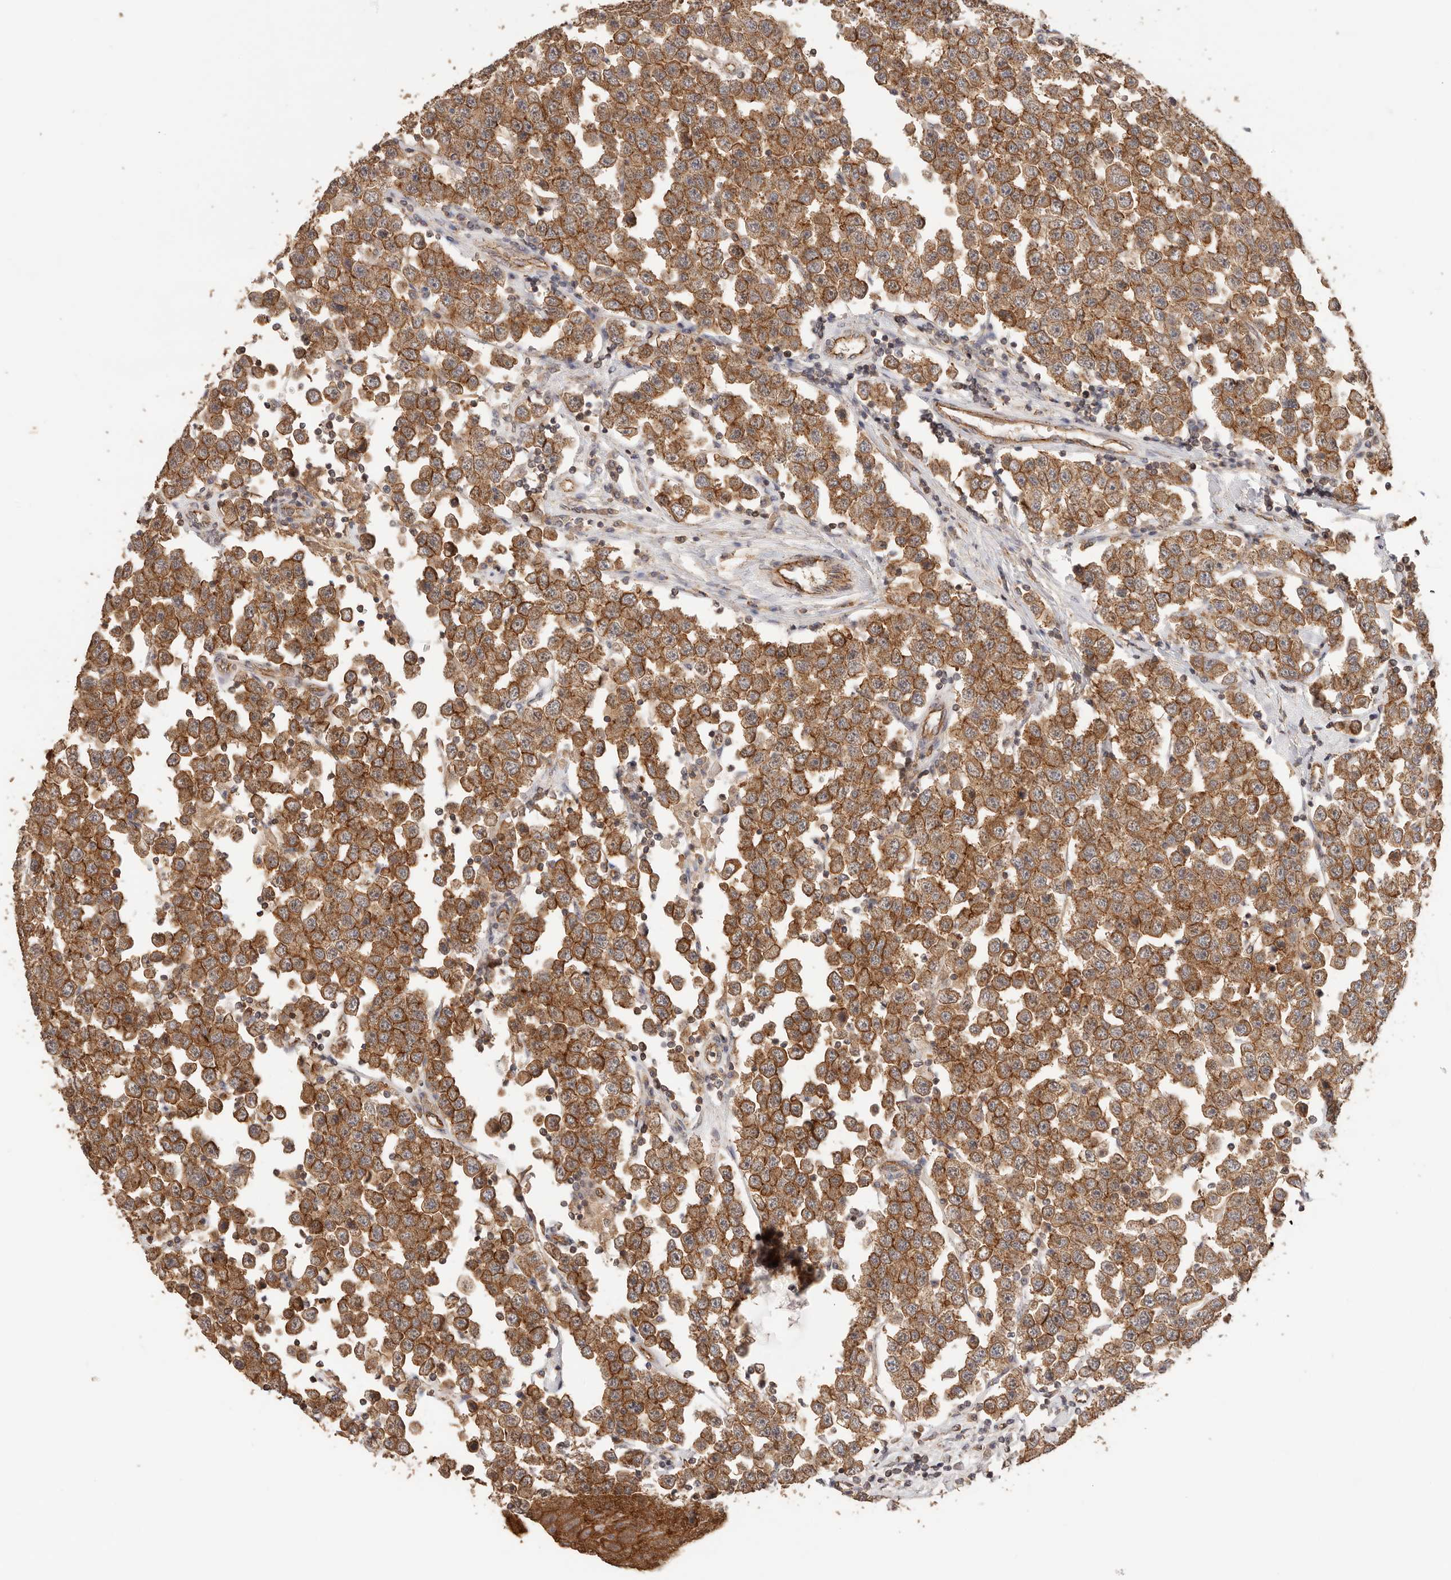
{"staining": {"intensity": "moderate", "quantity": ">75%", "location": "cytoplasmic/membranous"}, "tissue": "testis cancer", "cell_type": "Tumor cells", "image_type": "cancer", "snomed": [{"axis": "morphology", "description": "Seminoma, NOS"}, {"axis": "topography", "description": "Testis"}], "caption": "Tumor cells show medium levels of moderate cytoplasmic/membranous expression in approximately >75% of cells in human testis cancer.", "gene": "AFDN", "patient": {"sex": "male", "age": 28}}